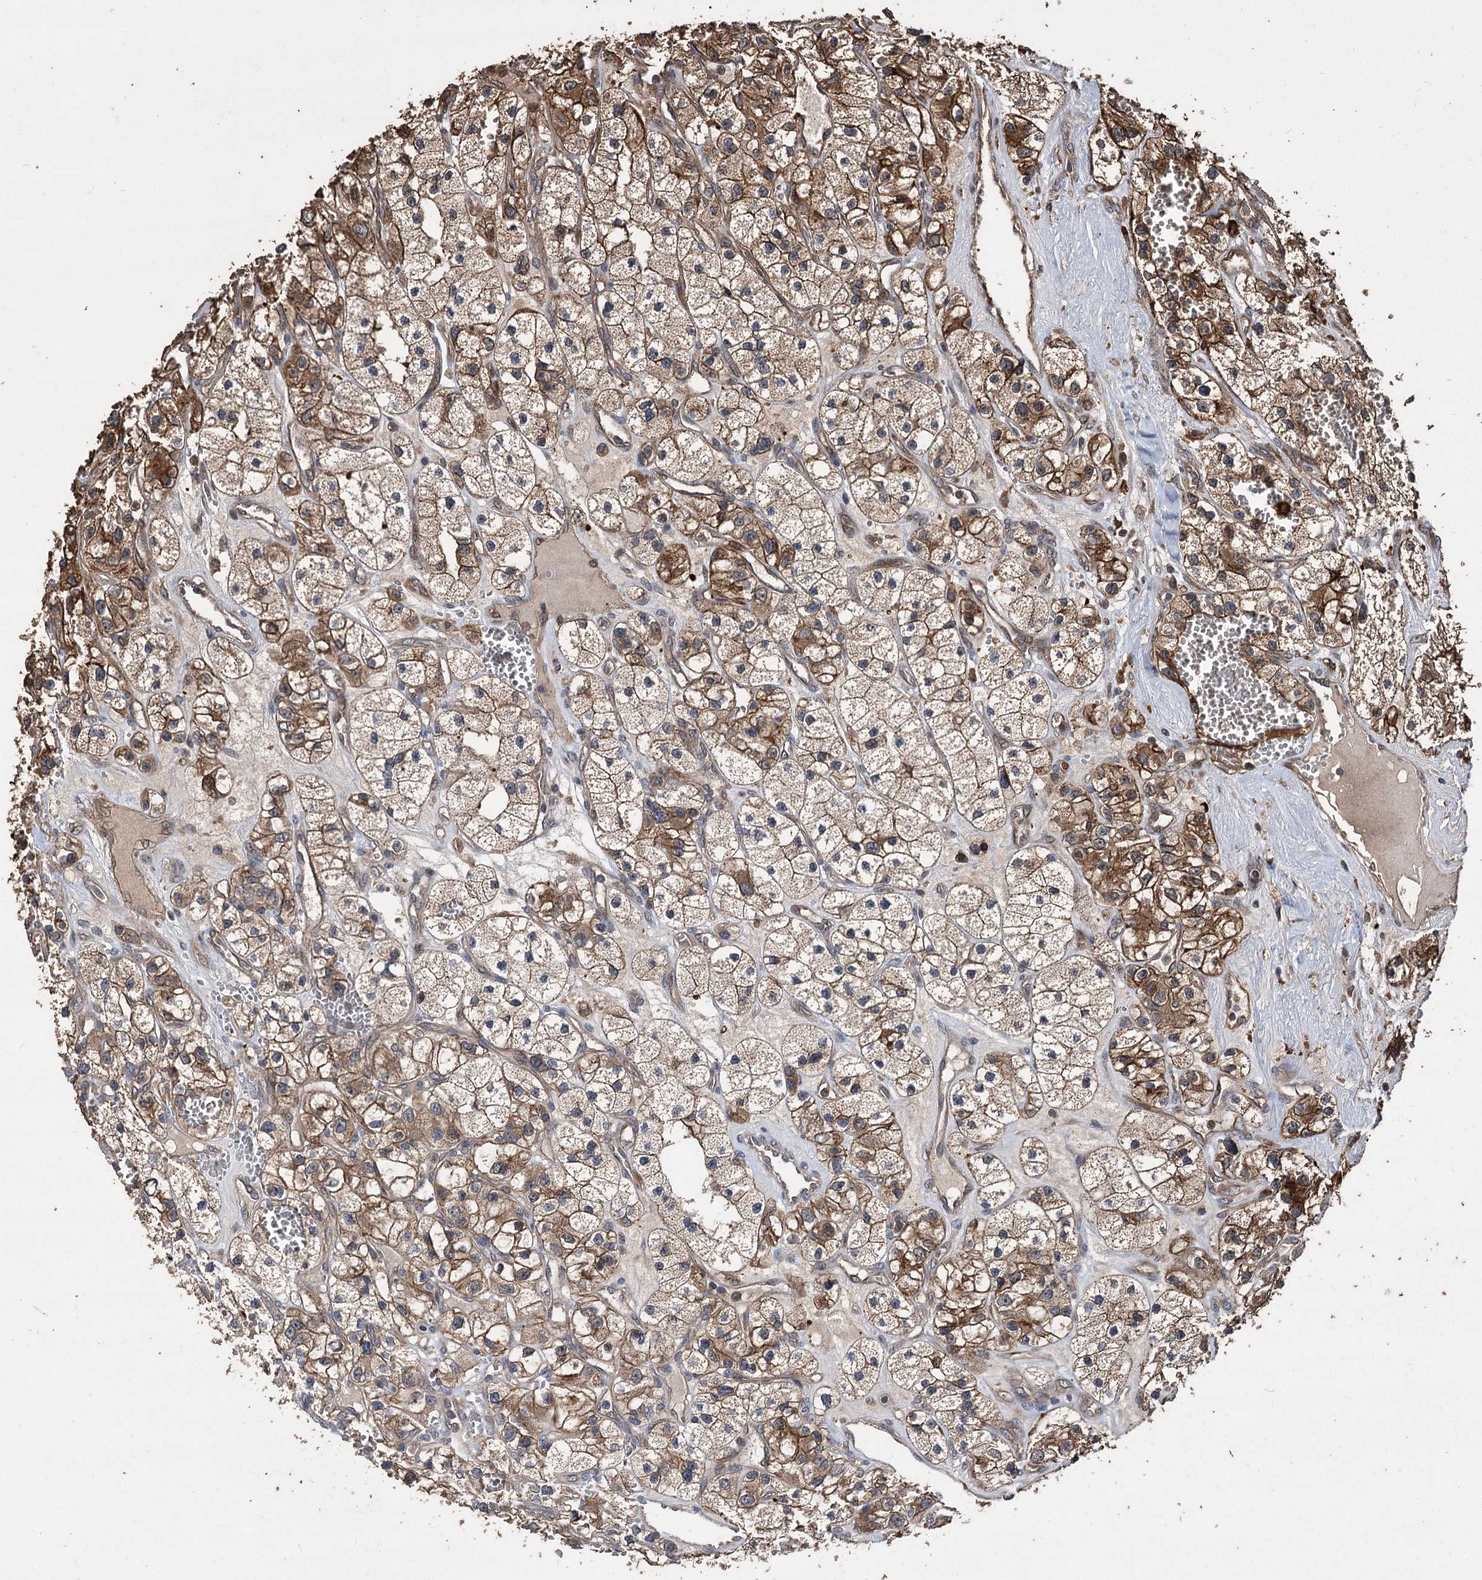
{"staining": {"intensity": "moderate", "quantity": "25%-75%", "location": "cytoplasmic/membranous"}, "tissue": "renal cancer", "cell_type": "Tumor cells", "image_type": "cancer", "snomed": [{"axis": "morphology", "description": "Adenocarcinoma, NOS"}, {"axis": "topography", "description": "Kidney"}], "caption": "Brown immunohistochemical staining in human renal cancer (adenocarcinoma) shows moderate cytoplasmic/membranous staining in approximately 25%-75% of tumor cells.", "gene": "RASSF3", "patient": {"sex": "female", "age": 57}}